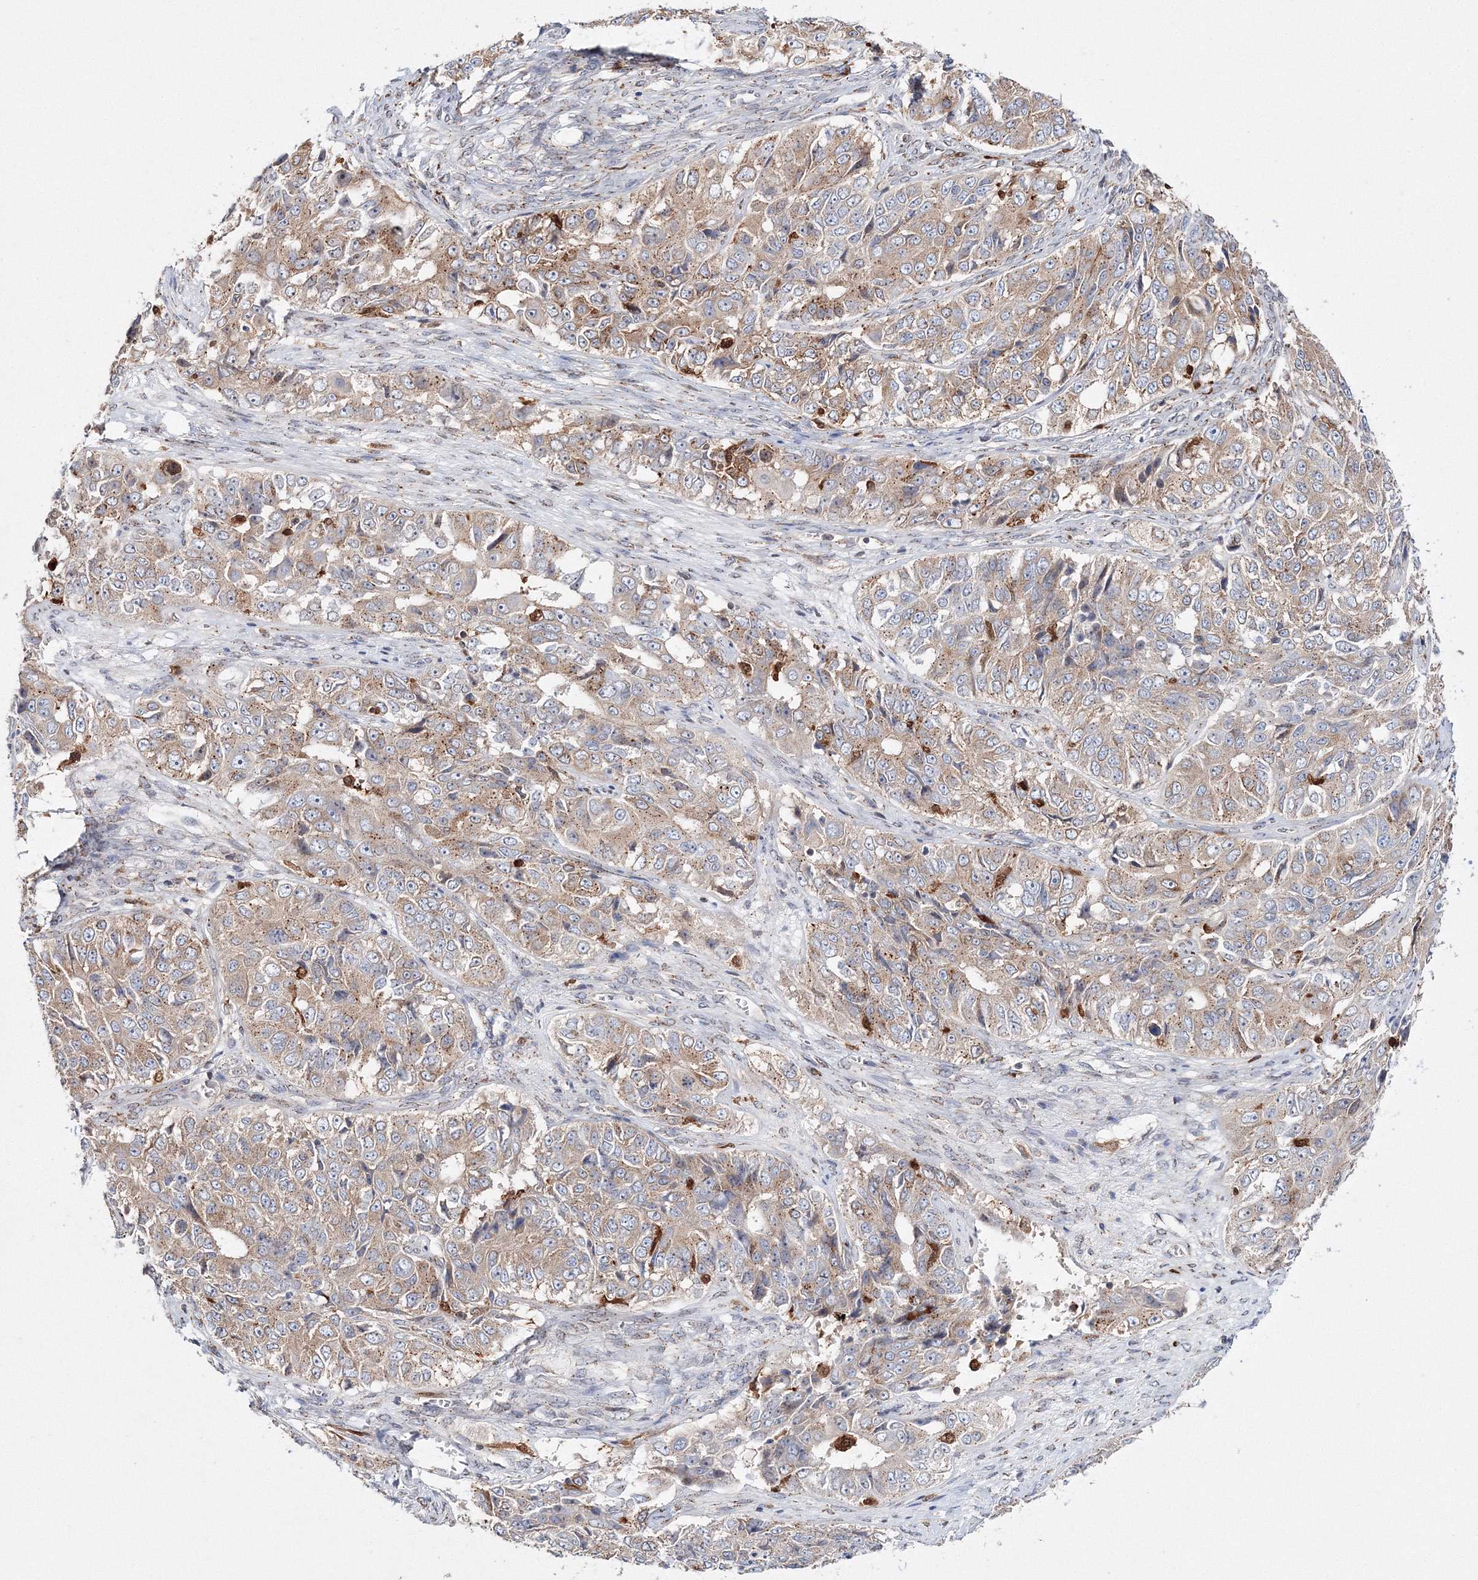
{"staining": {"intensity": "weak", "quantity": "25%-75%", "location": "cytoplasmic/membranous"}, "tissue": "ovarian cancer", "cell_type": "Tumor cells", "image_type": "cancer", "snomed": [{"axis": "morphology", "description": "Carcinoma, endometroid"}, {"axis": "topography", "description": "Ovary"}], "caption": "Immunohistochemical staining of endometroid carcinoma (ovarian) exhibits low levels of weak cytoplasmic/membranous staining in approximately 25%-75% of tumor cells. (DAB (3,3'-diaminobenzidine) IHC with brightfield microscopy, high magnification).", "gene": "ARCN1", "patient": {"sex": "female", "age": 51}}